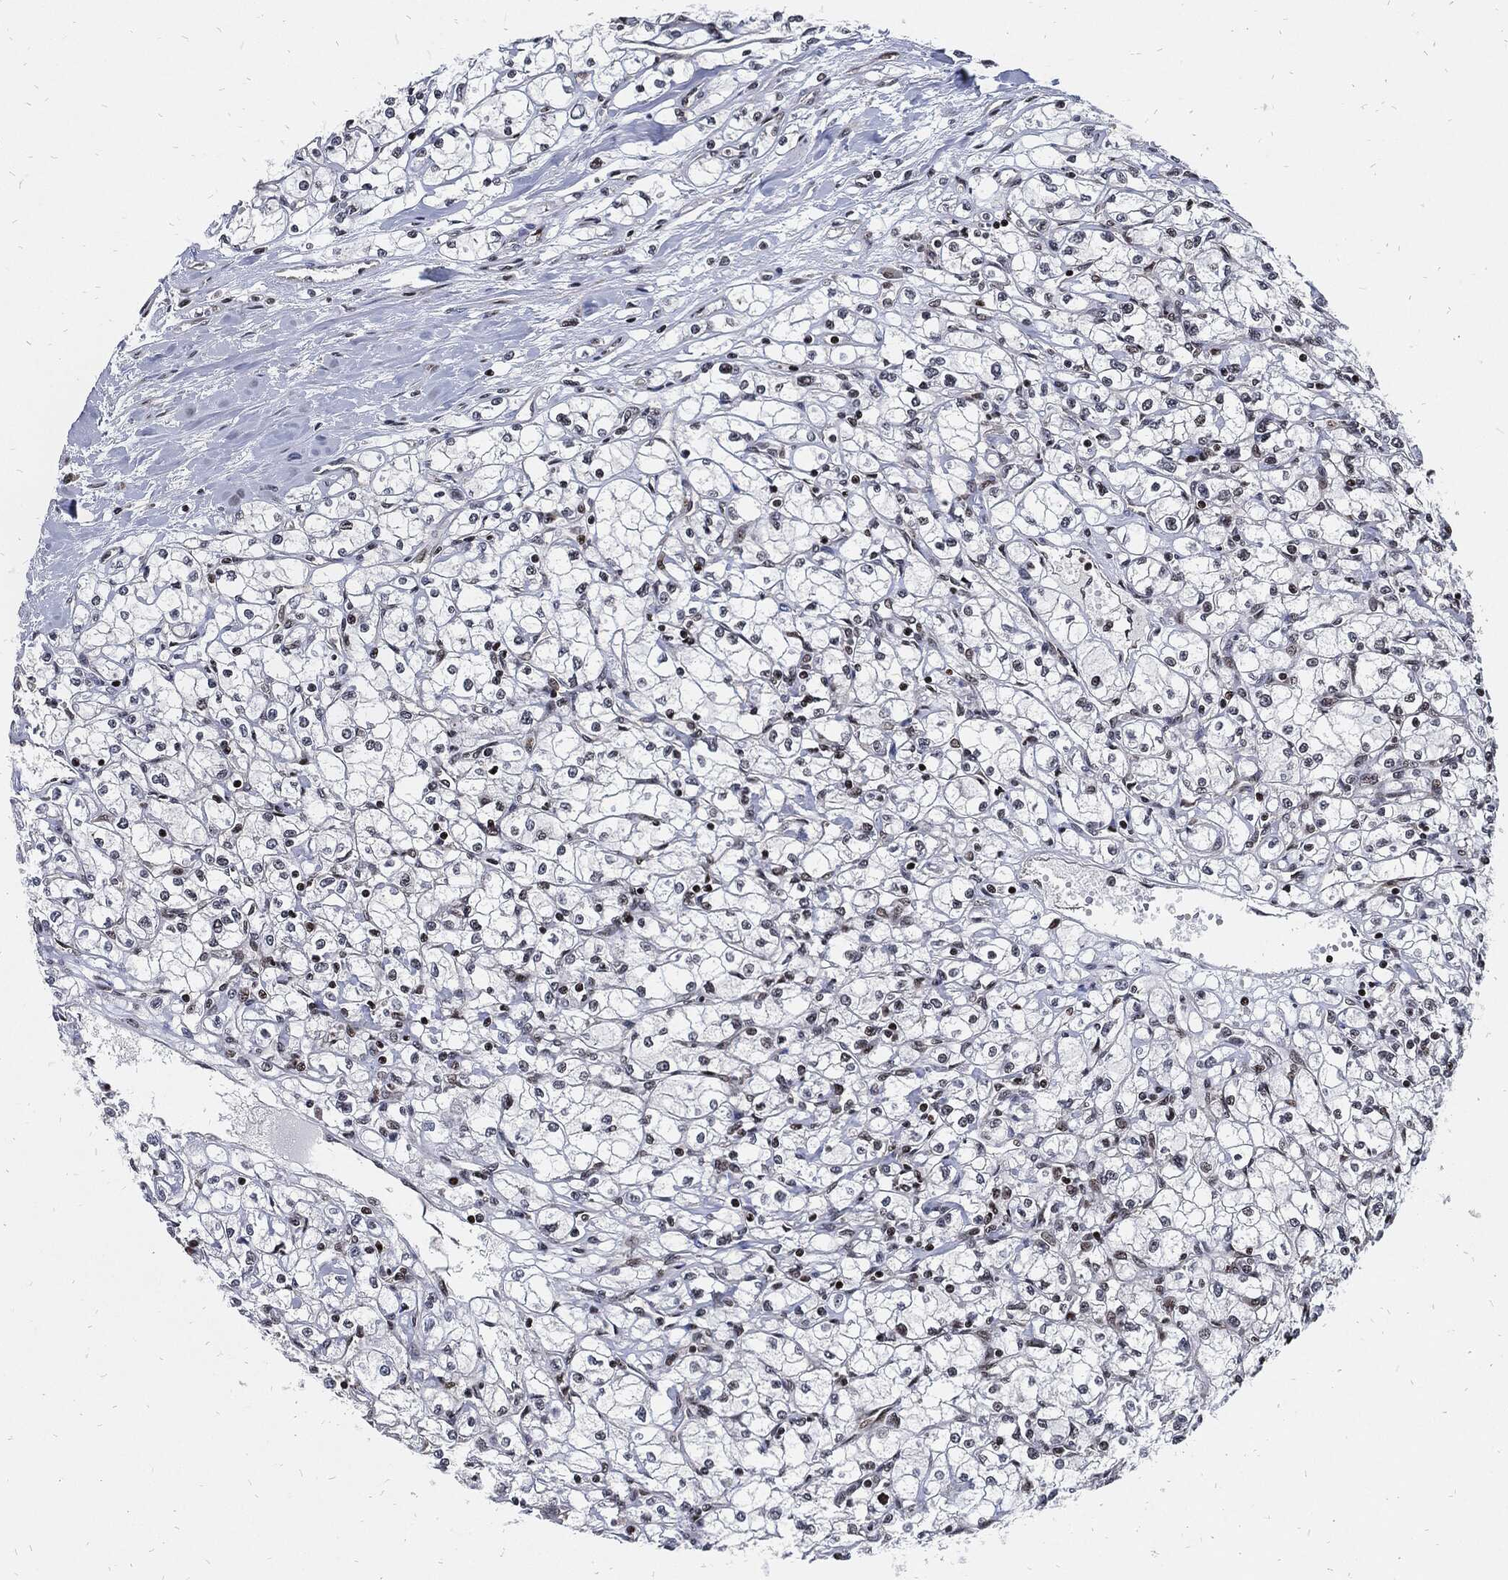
{"staining": {"intensity": "negative", "quantity": "none", "location": "none"}, "tissue": "renal cancer", "cell_type": "Tumor cells", "image_type": "cancer", "snomed": [{"axis": "morphology", "description": "Adenocarcinoma, NOS"}, {"axis": "topography", "description": "Kidney"}], "caption": "Renal adenocarcinoma was stained to show a protein in brown. There is no significant staining in tumor cells. The staining is performed using DAB (3,3'-diaminobenzidine) brown chromogen with nuclei counter-stained in using hematoxylin.", "gene": "ZNF775", "patient": {"sex": "male", "age": 67}}